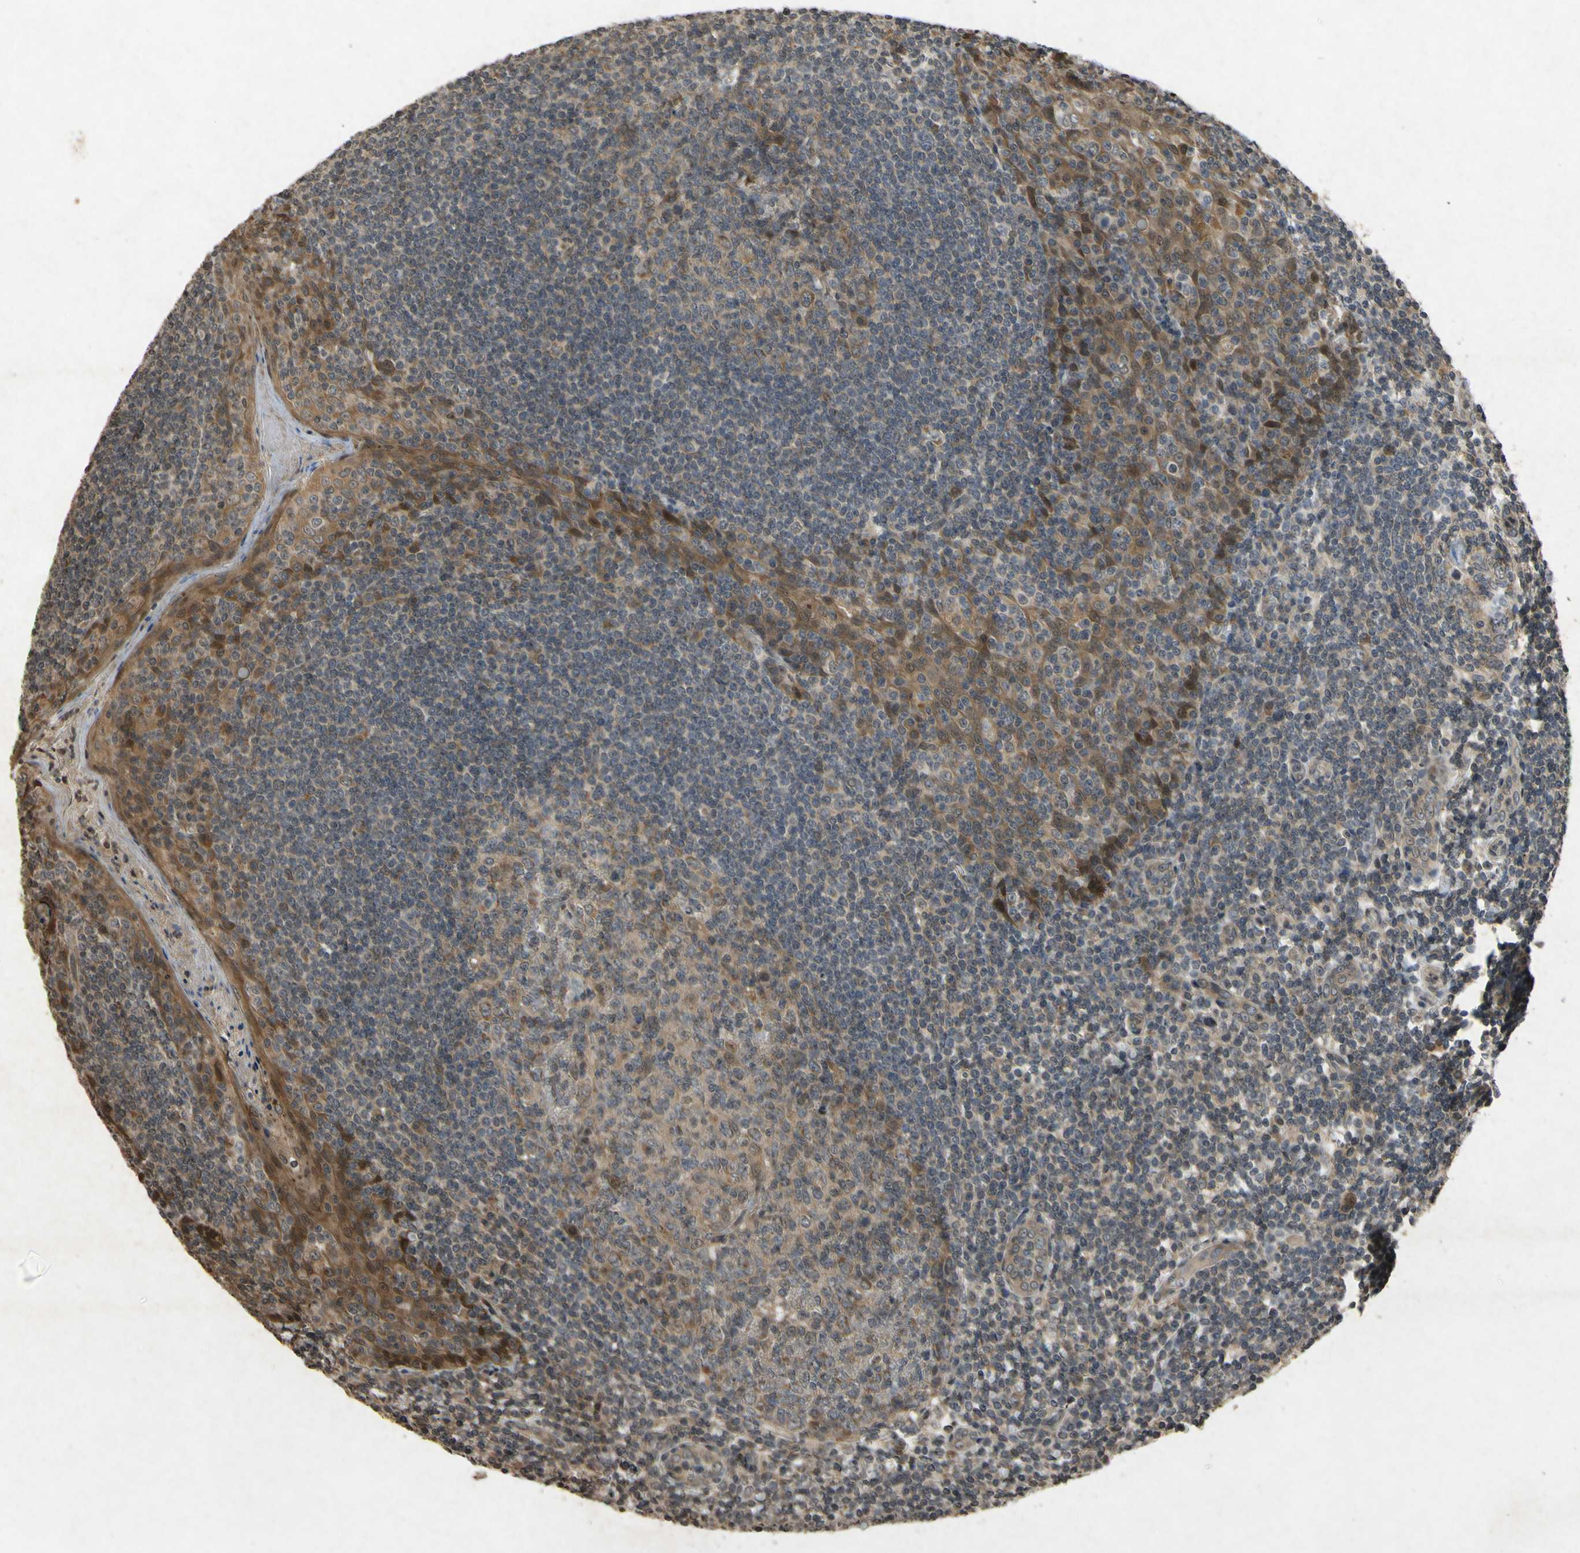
{"staining": {"intensity": "moderate", "quantity": ">75%", "location": "cytoplasmic/membranous"}, "tissue": "tonsil", "cell_type": "Germinal center cells", "image_type": "normal", "snomed": [{"axis": "morphology", "description": "Normal tissue, NOS"}, {"axis": "topography", "description": "Tonsil"}], "caption": "Immunohistochemical staining of normal tonsil shows moderate cytoplasmic/membranous protein expression in about >75% of germinal center cells. Using DAB (brown) and hematoxylin (blue) stains, captured at high magnification using brightfield microscopy.", "gene": "ATP6V1H", "patient": {"sex": "male", "age": 31}}